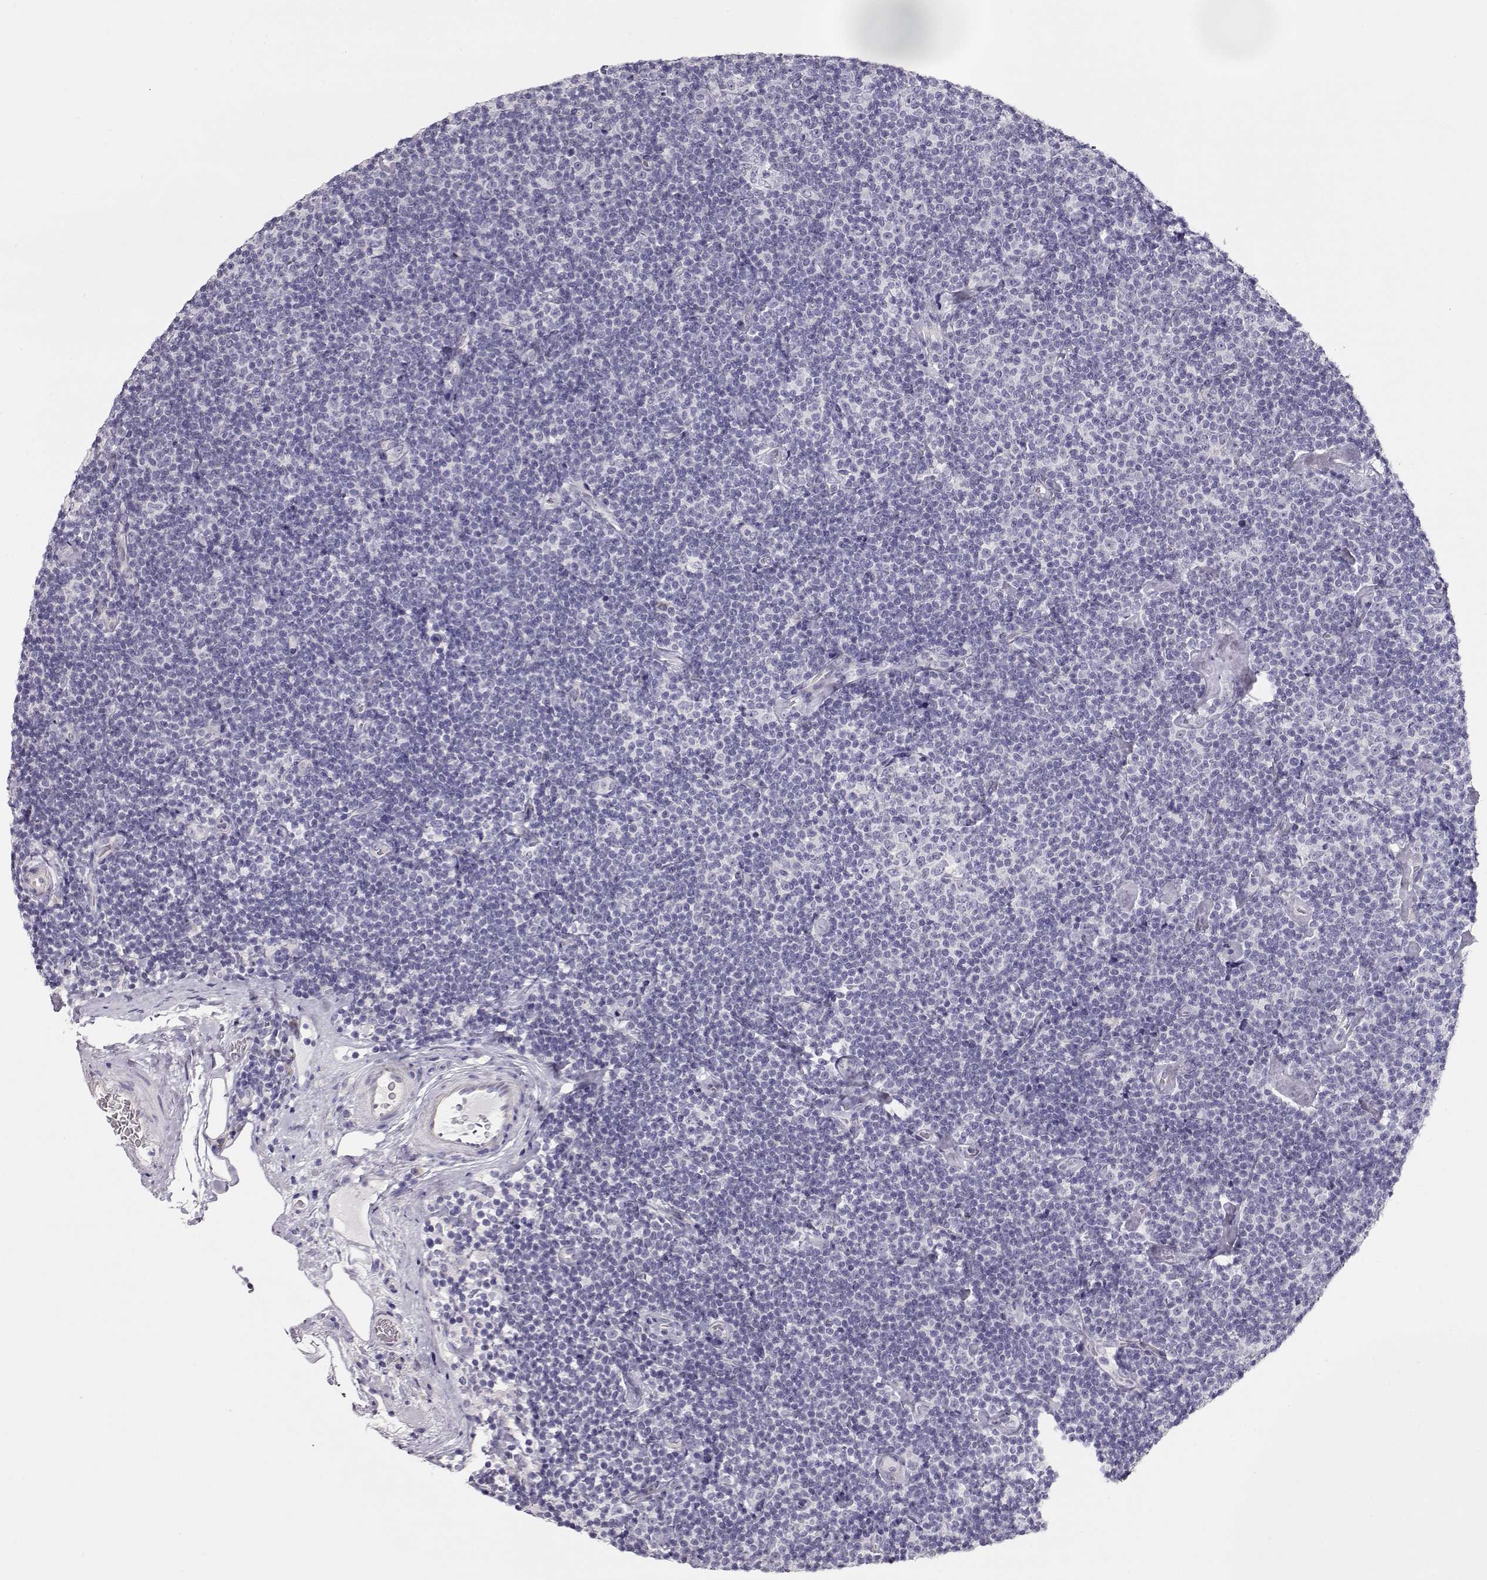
{"staining": {"intensity": "negative", "quantity": "none", "location": "none"}, "tissue": "lymphoma", "cell_type": "Tumor cells", "image_type": "cancer", "snomed": [{"axis": "morphology", "description": "Malignant lymphoma, non-Hodgkin's type, Low grade"}, {"axis": "topography", "description": "Lymph node"}], "caption": "This micrograph is of lymphoma stained with immunohistochemistry (IHC) to label a protein in brown with the nuclei are counter-stained blue. There is no staining in tumor cells. The staining was performed using DAB (3,3'-diaminobenzidine) to visualize the protein expression in brown, while the nuclei were stained in blue with hematoxylin (Magnification: 20x).", "gene": "GLIPR1L2", "patient": {"sex": "male", "age": 81}}